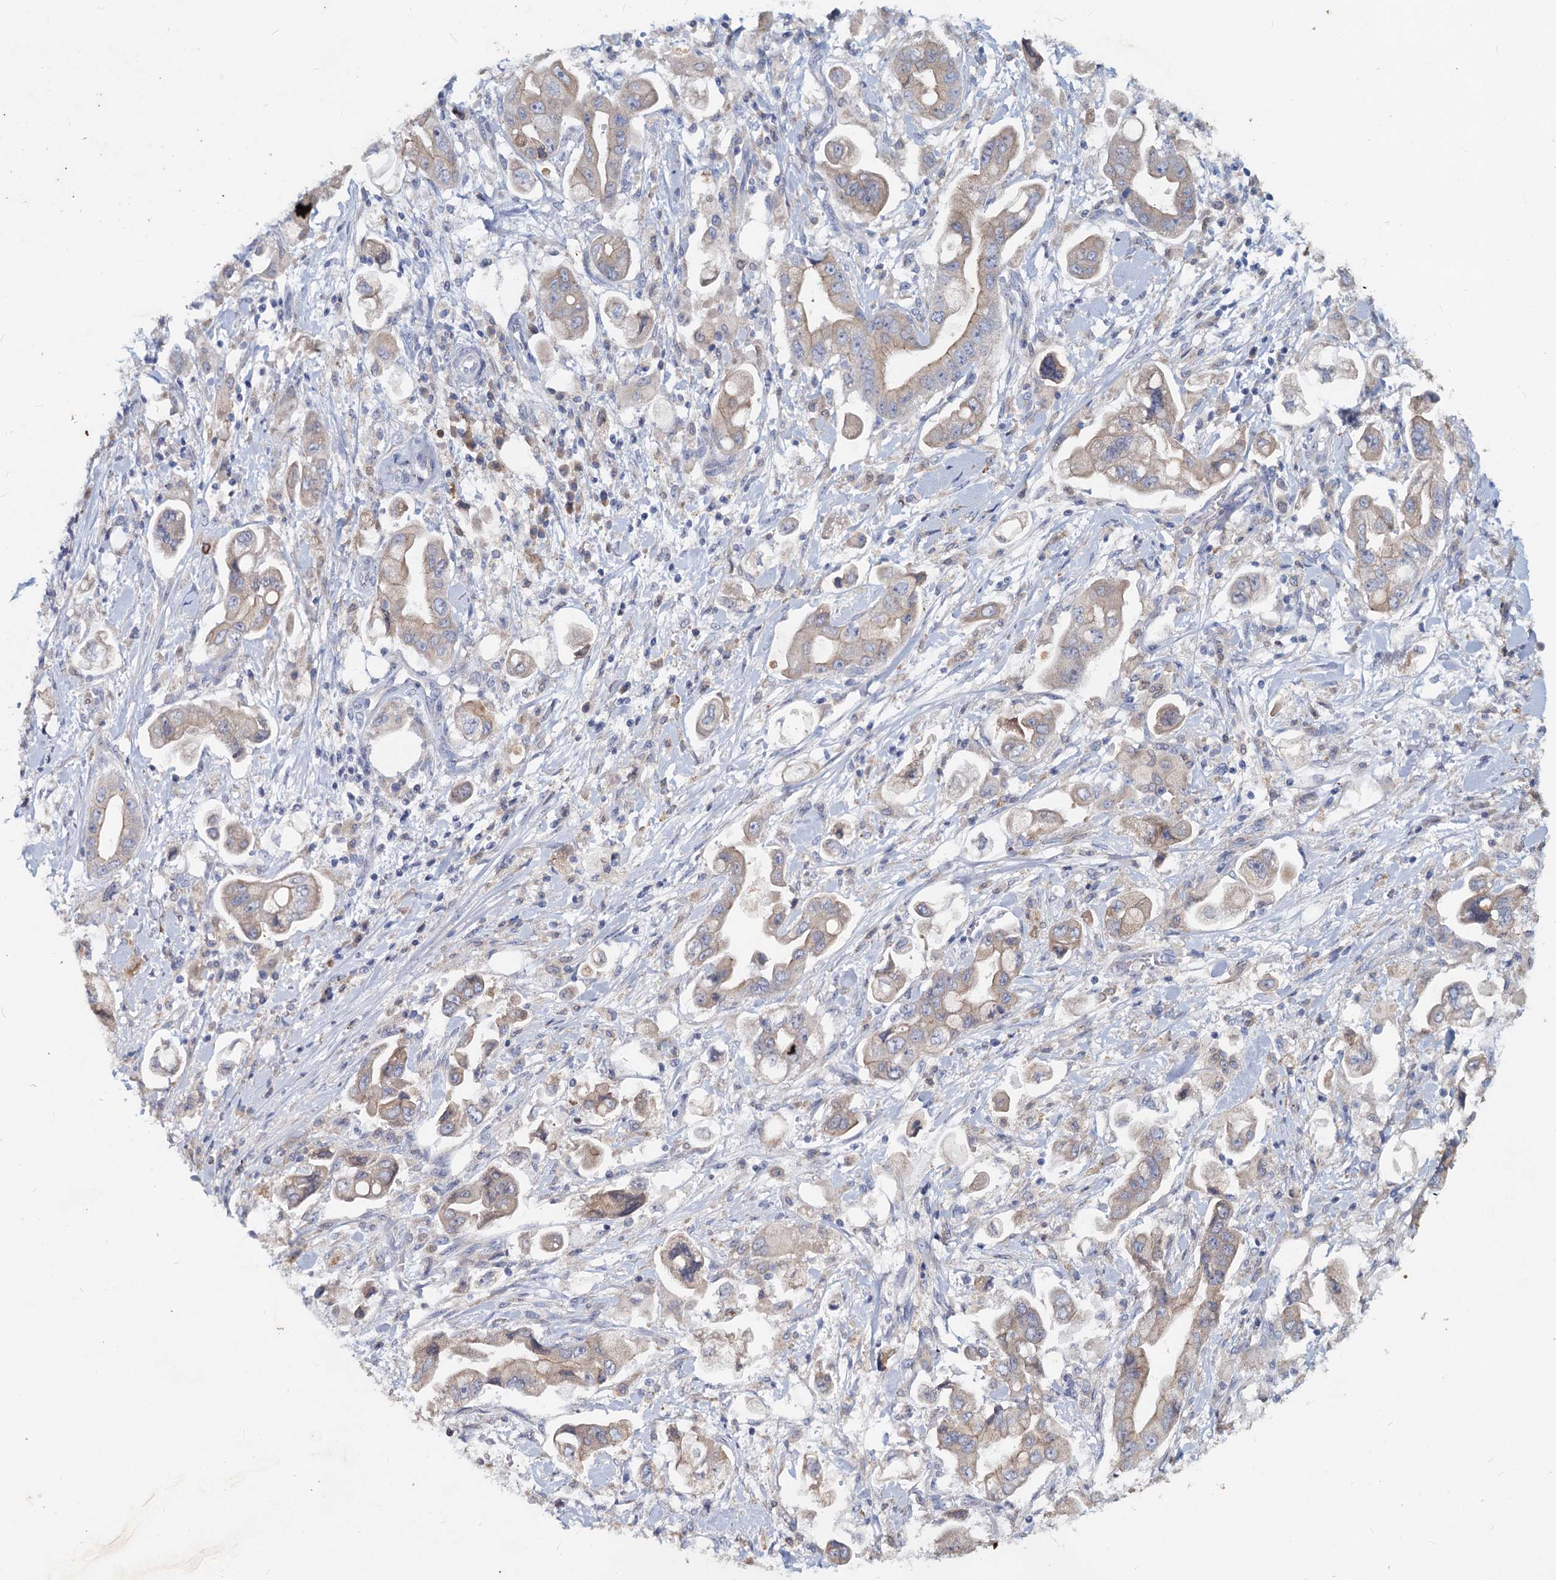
{"staining": {"intensity": "weak", "quantity": "<25%", "location": "cytoplasmic/membranous"}, "tissue": "stomach cancer", "cell_type": "Tumor cells", "image_type": "cancer", "snomed": [{"axis": "morphology", "description": "Adenocarcinoma, NOS"}, {"axis": "topography", "description": "Stomach"}], "caption": "DAB immunohistochemical staining of human stomach cancer (adenocarcinoma) demonstrates no significant positivity in tumor cells.", "gene": "TMX2", "patient": {"sex": "male", "age": 62}}